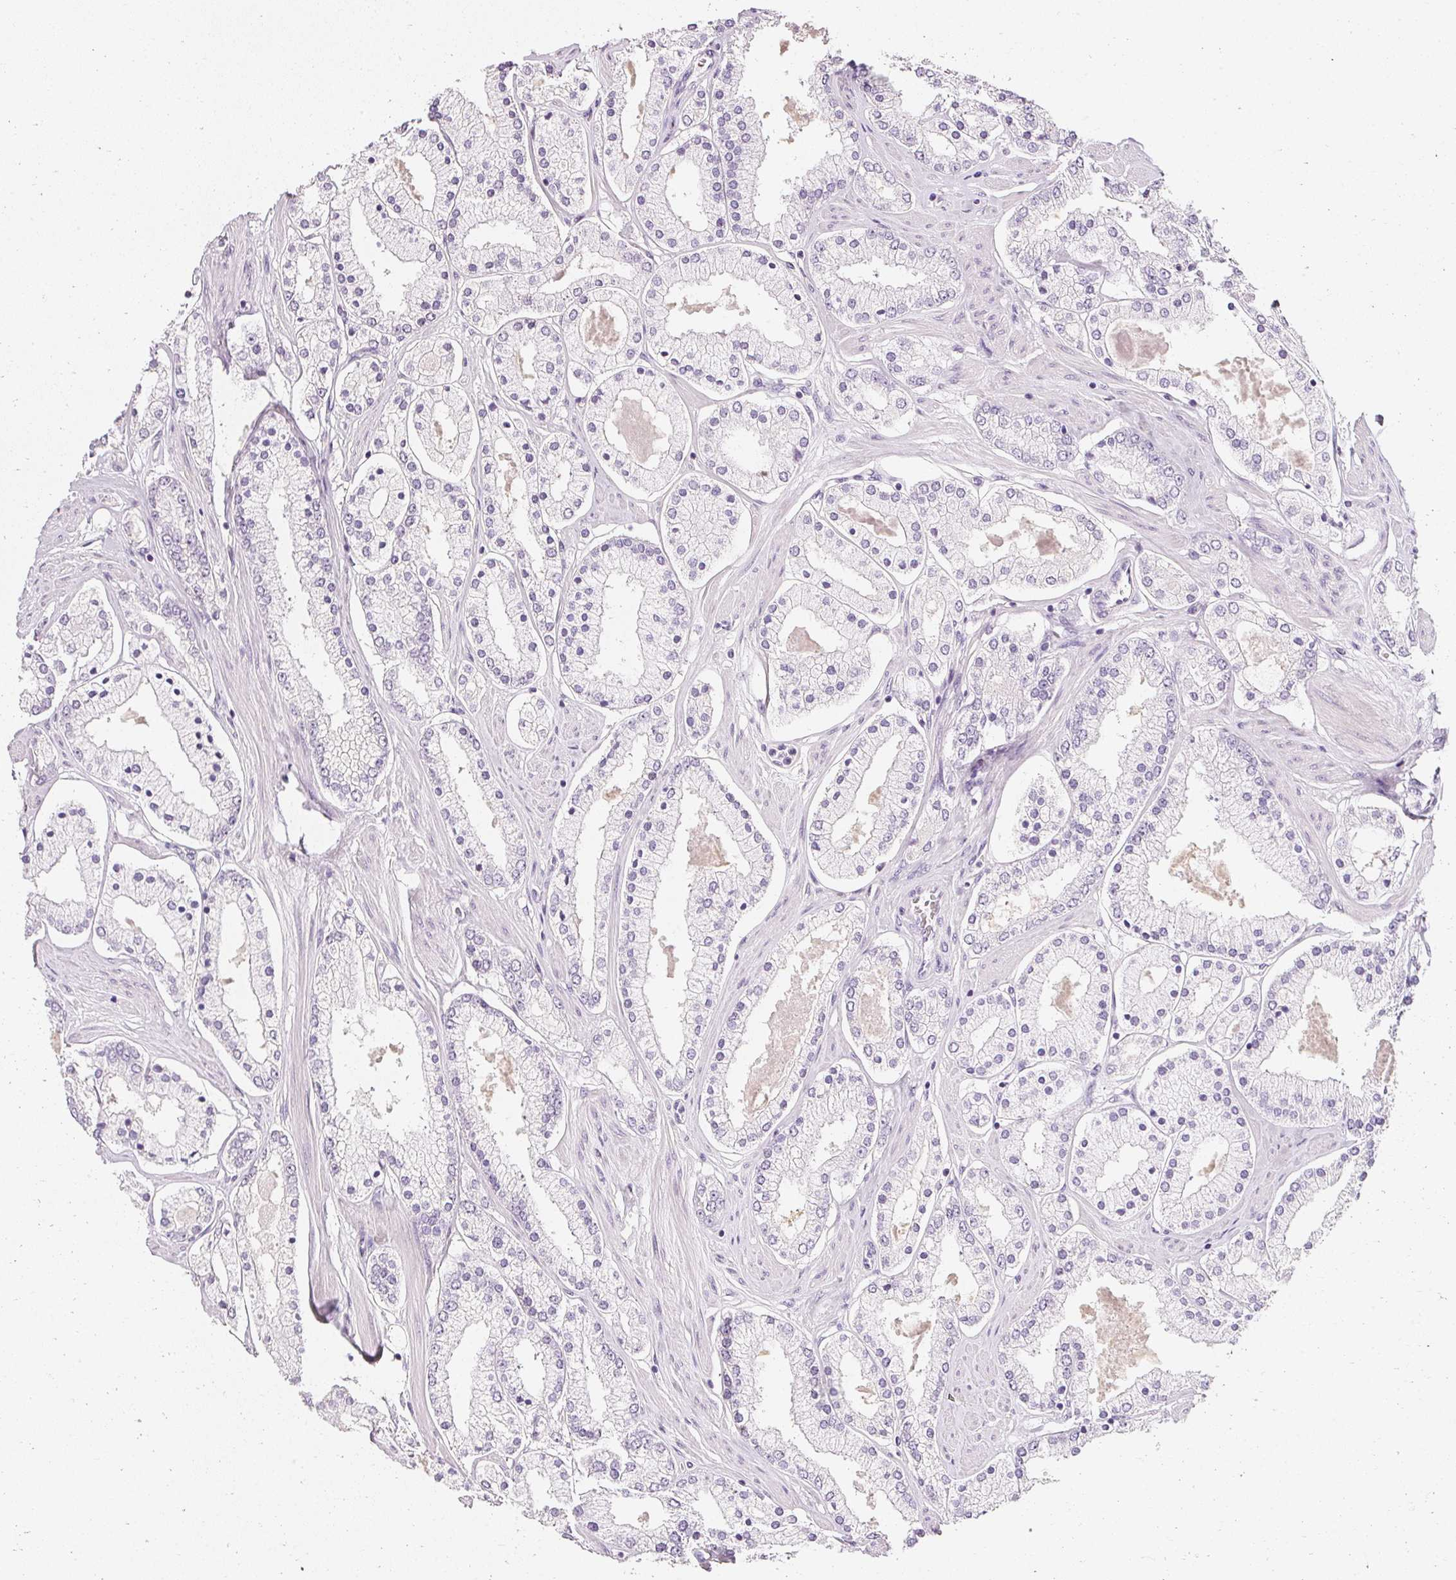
{"staining": {"intensity": "negative", "quantity": "none", "location": "none"}, "tissue": "prostate cancer", "cell_type": "Tumor cells", "image_type": "cancer", "snomed": [{"axis": "morphology", "description": "Adenocarcinoma, Low grade"}, {"axis": "topography", "description": "Prostate"}], "caption": "This is an immunohistochemistry histopathology image of prostate low-grade adenocarcinoma. There is no staining in tumor cells.", "gene": "ELAVL3", "patient": {"sex": "male", "age": 42}}